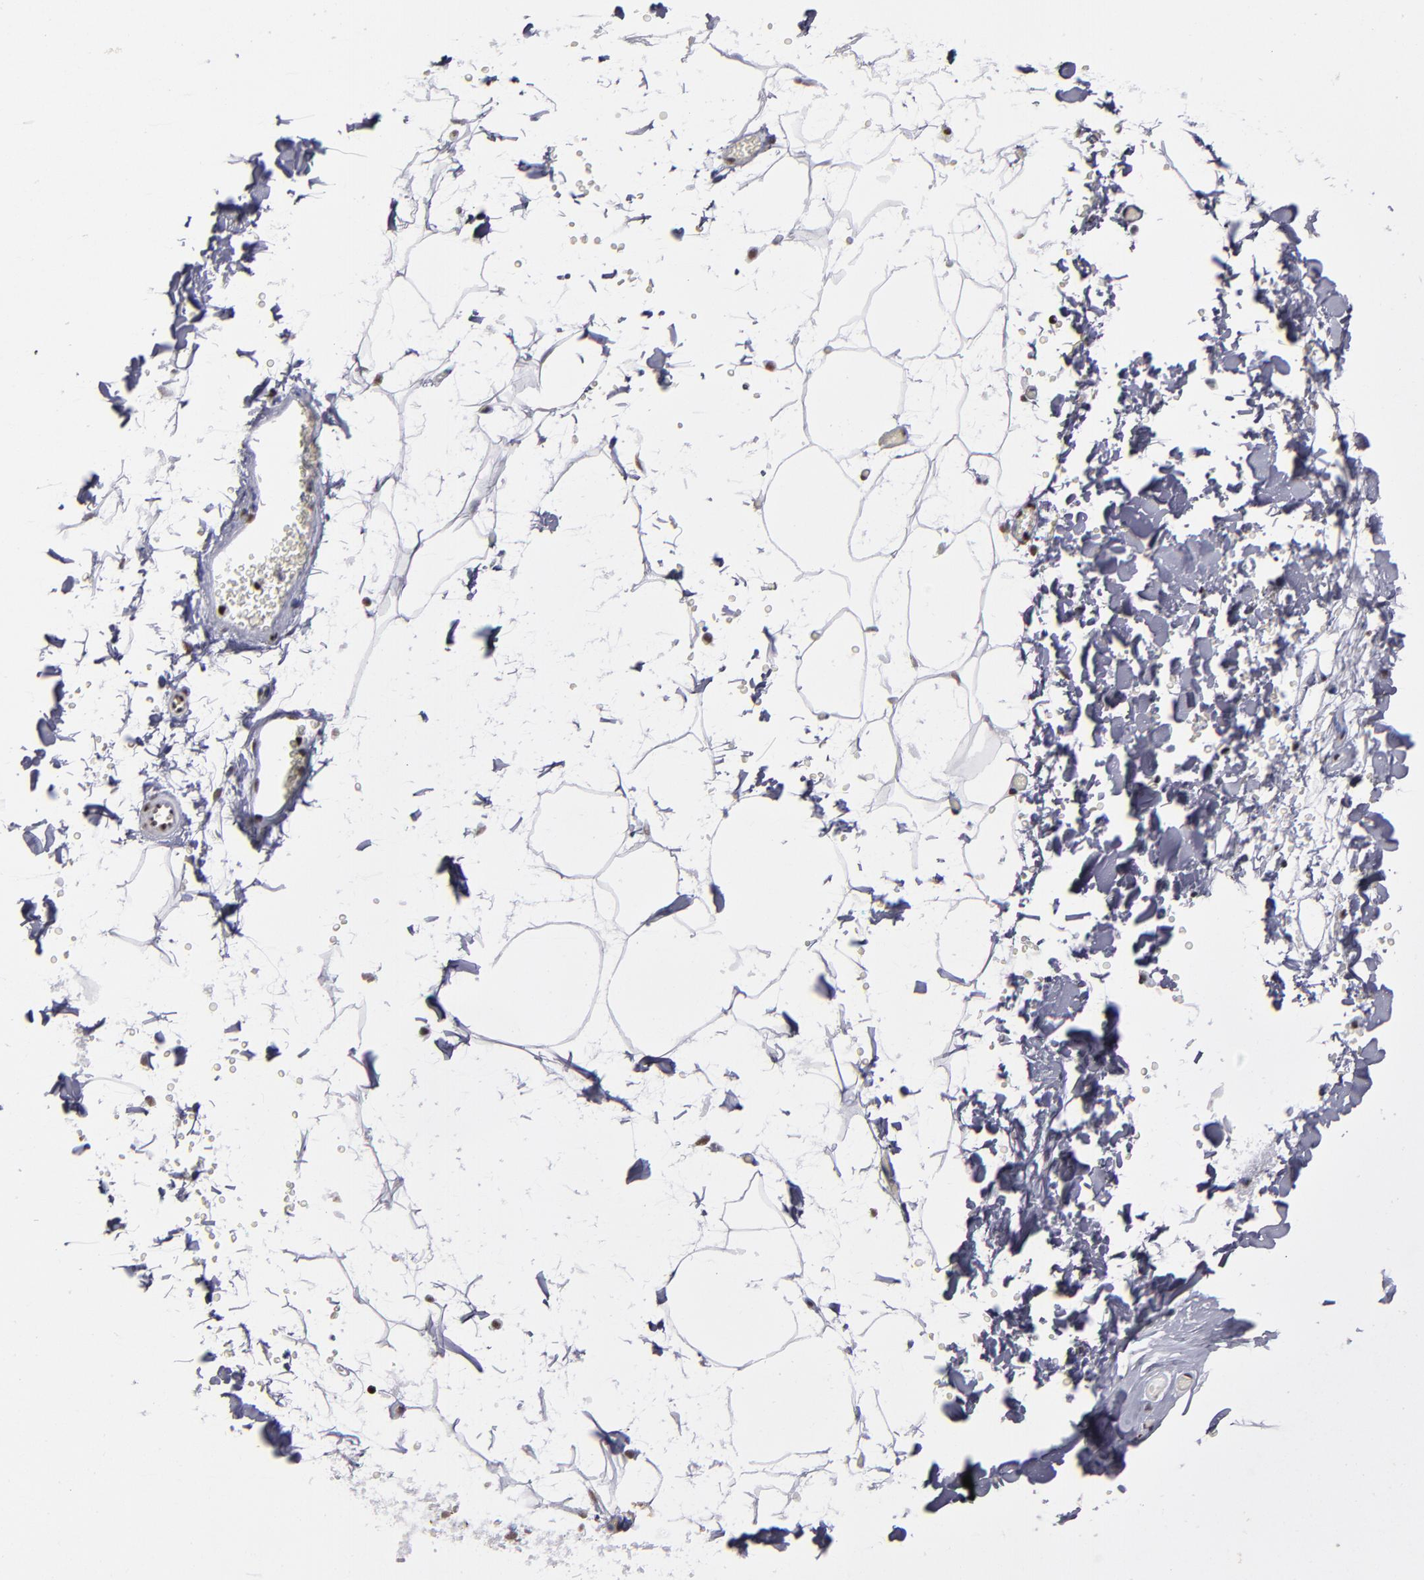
{"staining": {"intensity": "negative", "quantity": "none", "location": "none"}, "tissue": "adipose tissue", "cell_type": "Adipocytes", "image_type": "normal", "snomed": [{"axis": "morphology", "description": "Normal tissue, NOS"}, {"axis": "topography", "description": "Soft tissue"}], "caption": "This is a micrograph of immunohistochemistry (IHC) staining of benign adipose tissue, which shows no positivity in adipocytes.", "gene": "TERF2", "patient": {"sex": "male", "age": 72}}